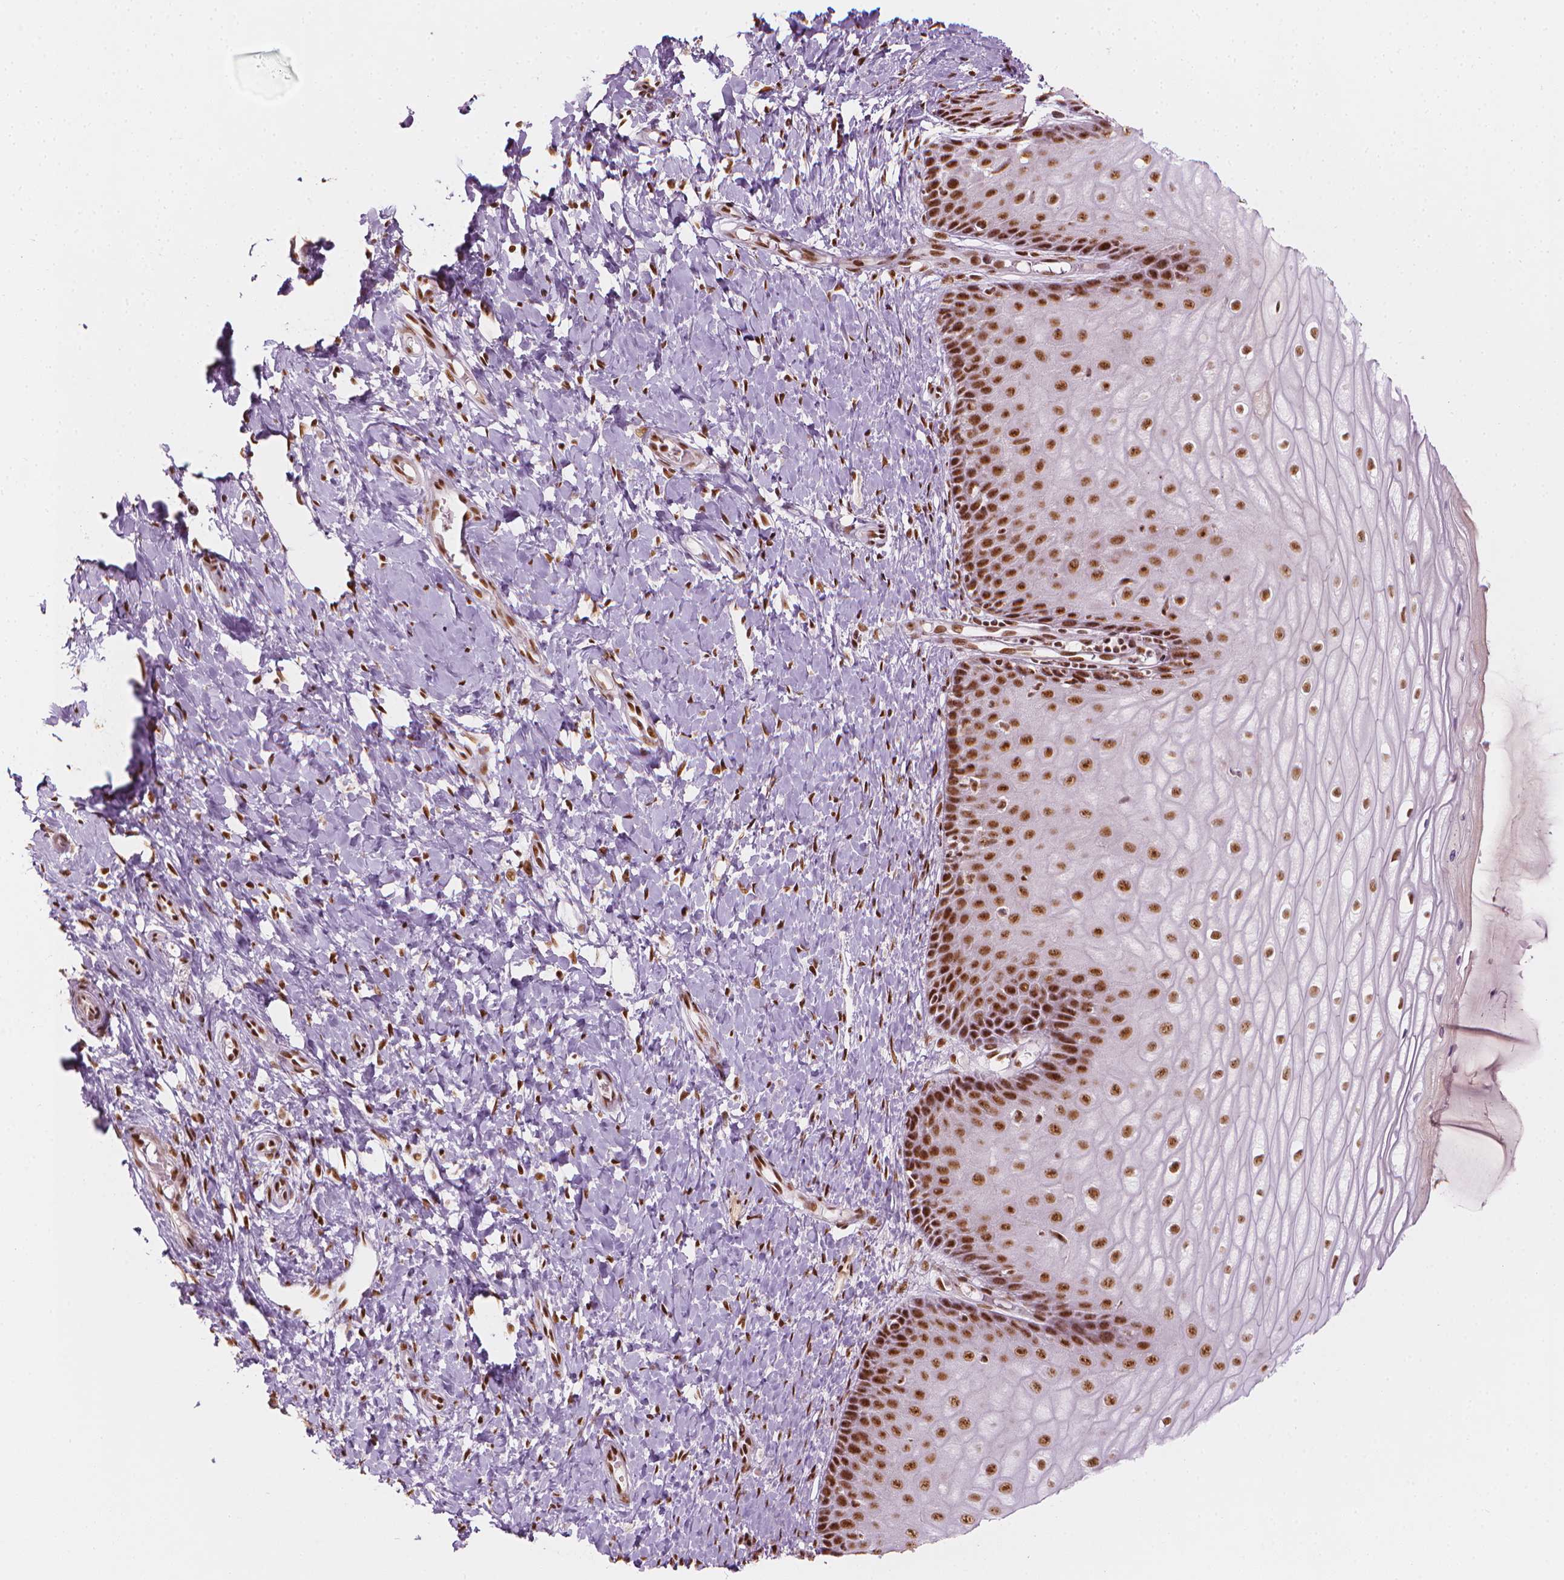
{"staining": {"intensity": "strong", "quantity": ">75%", "location": "nuclear"}, "tissue": "cervix", "cell_type": "Glandular cells", "image_type": "normal", "snomed": [{"axis": "morphology", "description": "Normal tissue, NOS"}, {"axis": "topography", "description": "Cervix"}], "caption": "A histopathology image showing strong nuclear expression in approximately >75% of glandular cells in unremarkable cervix, as visualized by brown immunohistochemical staining.", "gene": "ELF2", "patient": {"sex": "female", "age": 37}}